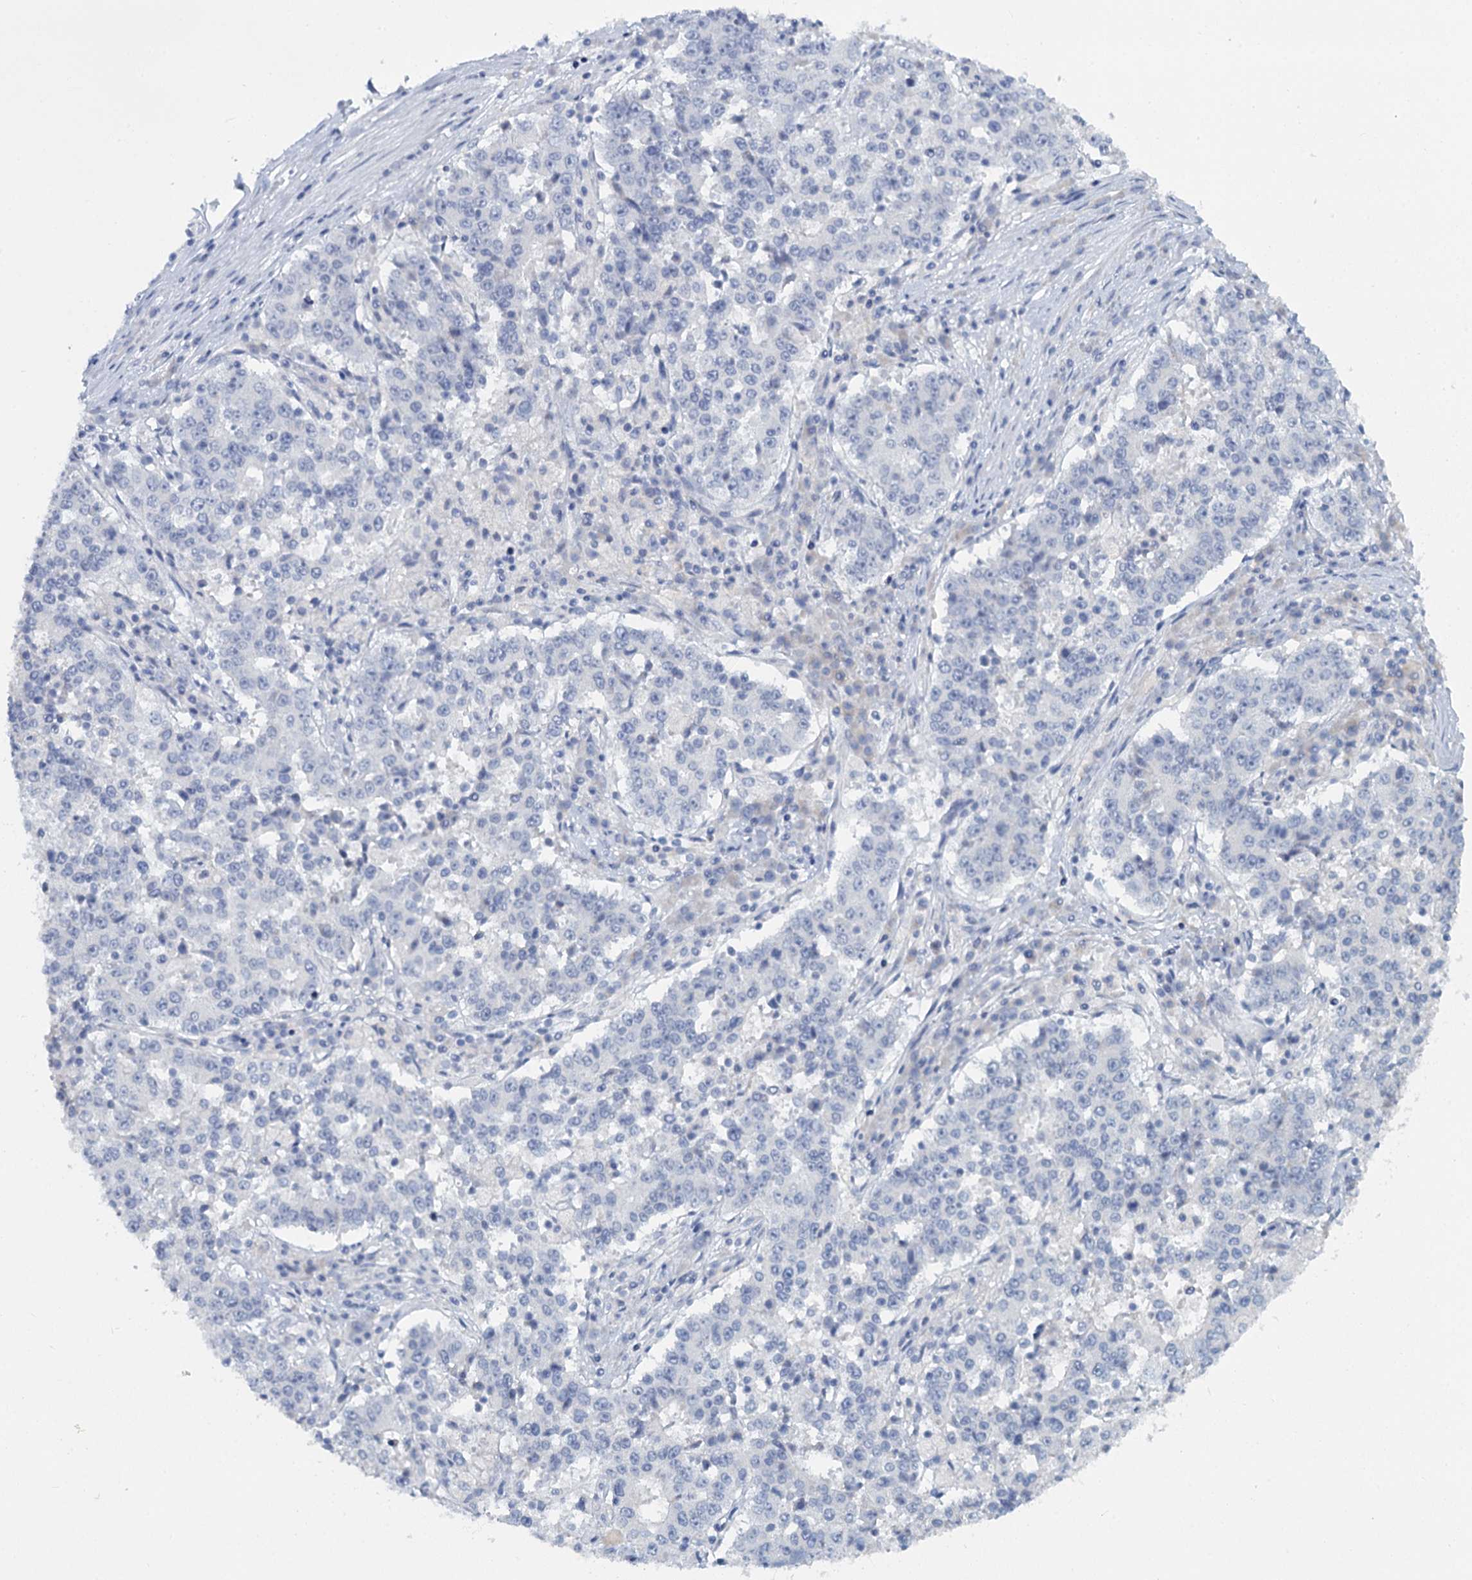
{"staining": {"intensity": "negative", "quantity": "none", "location": "none"}, "tissue": "stomach cancer", "cell_type": "Tumor cells", "image_type": "cancer", "snomed": [{"axis": "morphology", "description": "Adenocarcinoma, NOS"}, {"axis": "topography", "description": "Stomach"}], "caption": "This is an immunohistochemistry histopathology image of human stomach adenocarcinoma. There is no expression in tumor cells.", "gene": "CHGA", "patient": {"sex": "male", "age": 59}}